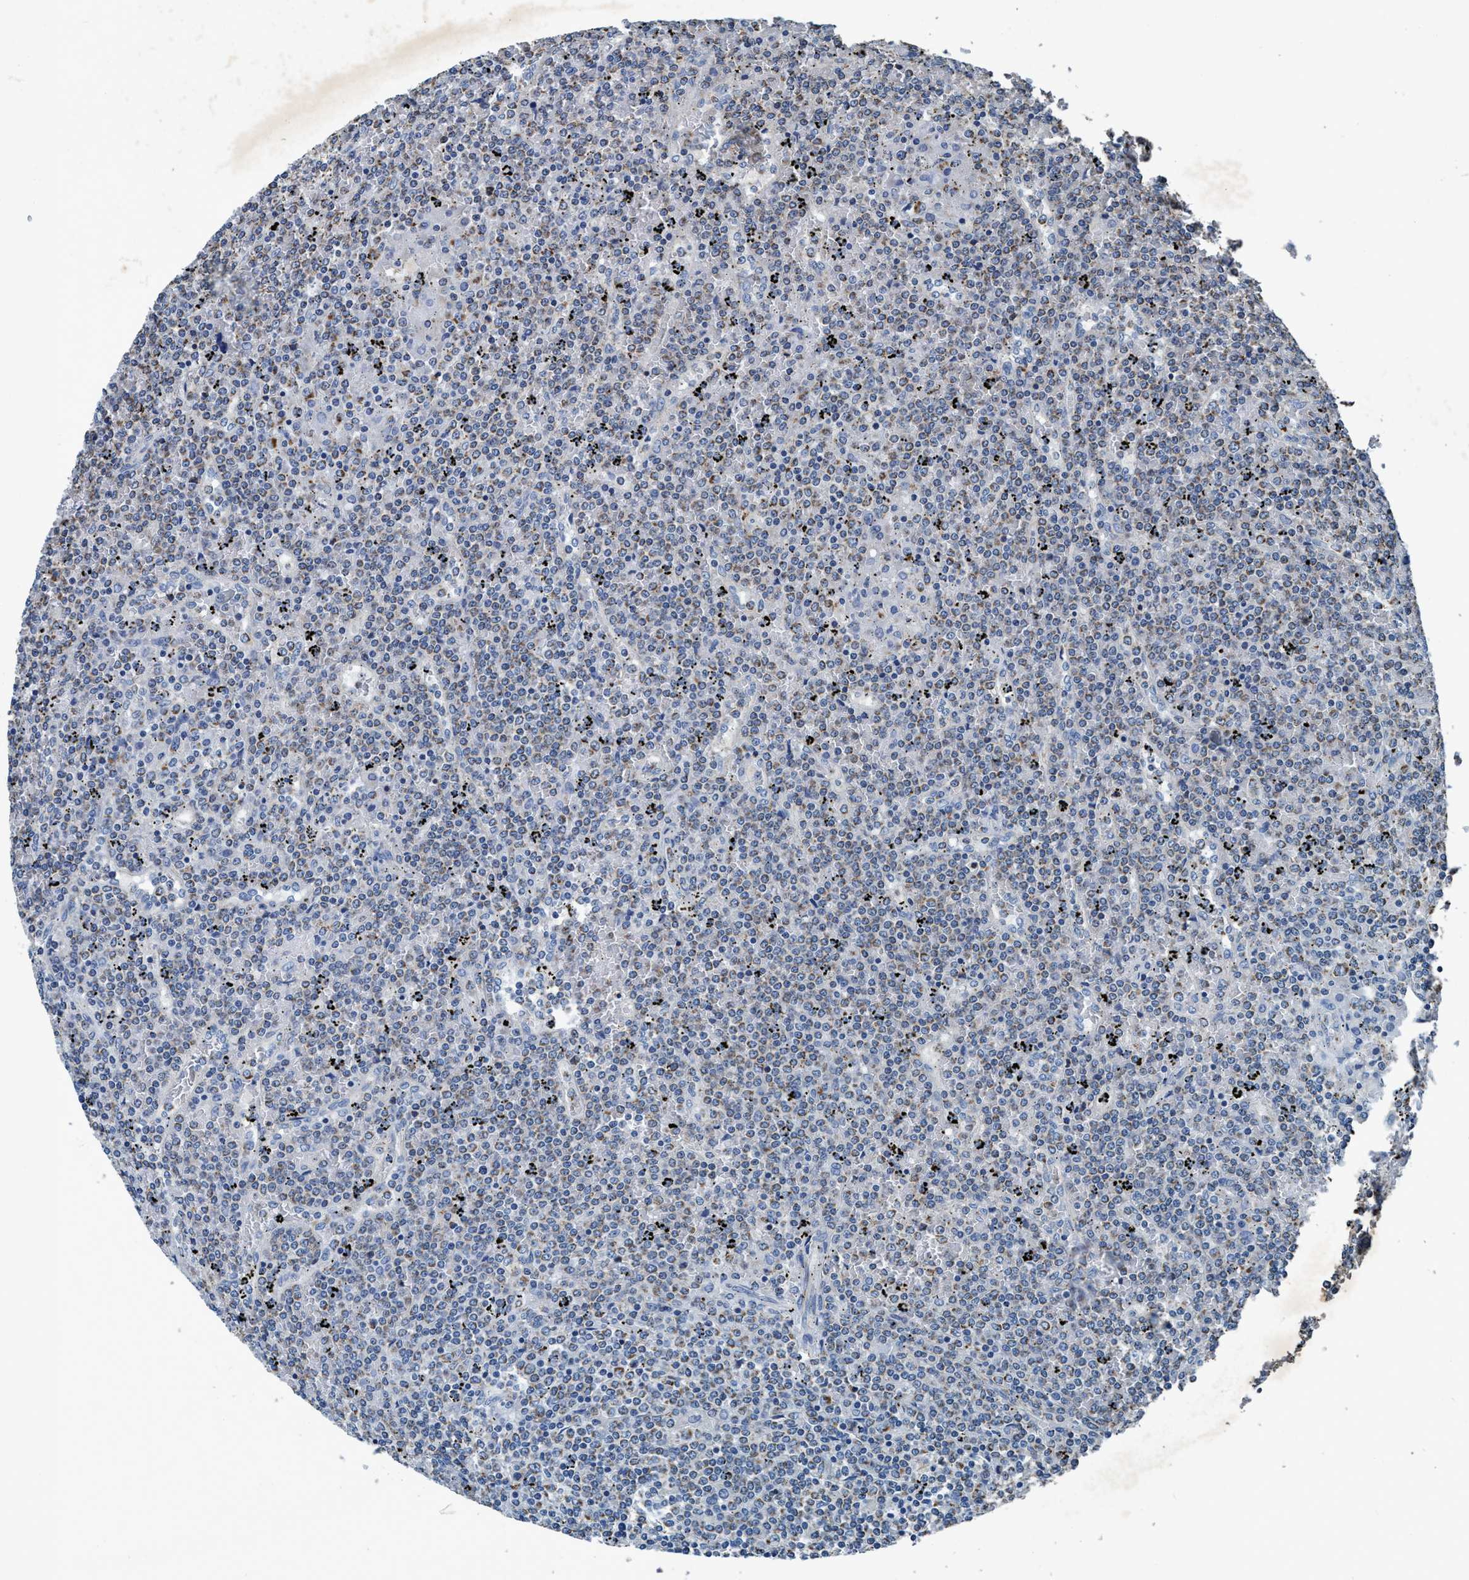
{"staining": {"intensity": "weak", "quantity": "25%-75%", "location": "cytoplasmic/membranous"}, "tissue": "lymphoma", "cell_type": "Tumor cells", "image_type": "cancer", "snomed": [{"axis": "morphology", "description": "Malignant lymphoma, non-Hodgkin's type, Low grade"}, {"axis": "topography", "description": "Spleen"}], "caption": "Low-grade malignant lymphoma, non-Hodgkin's type tissue exhibits weak cytoplasmic/membranous staining in approximately 25%-75% of tumor cells", "gene": "ANKFN1", "patient": {"sex": "female", "age": 19}}